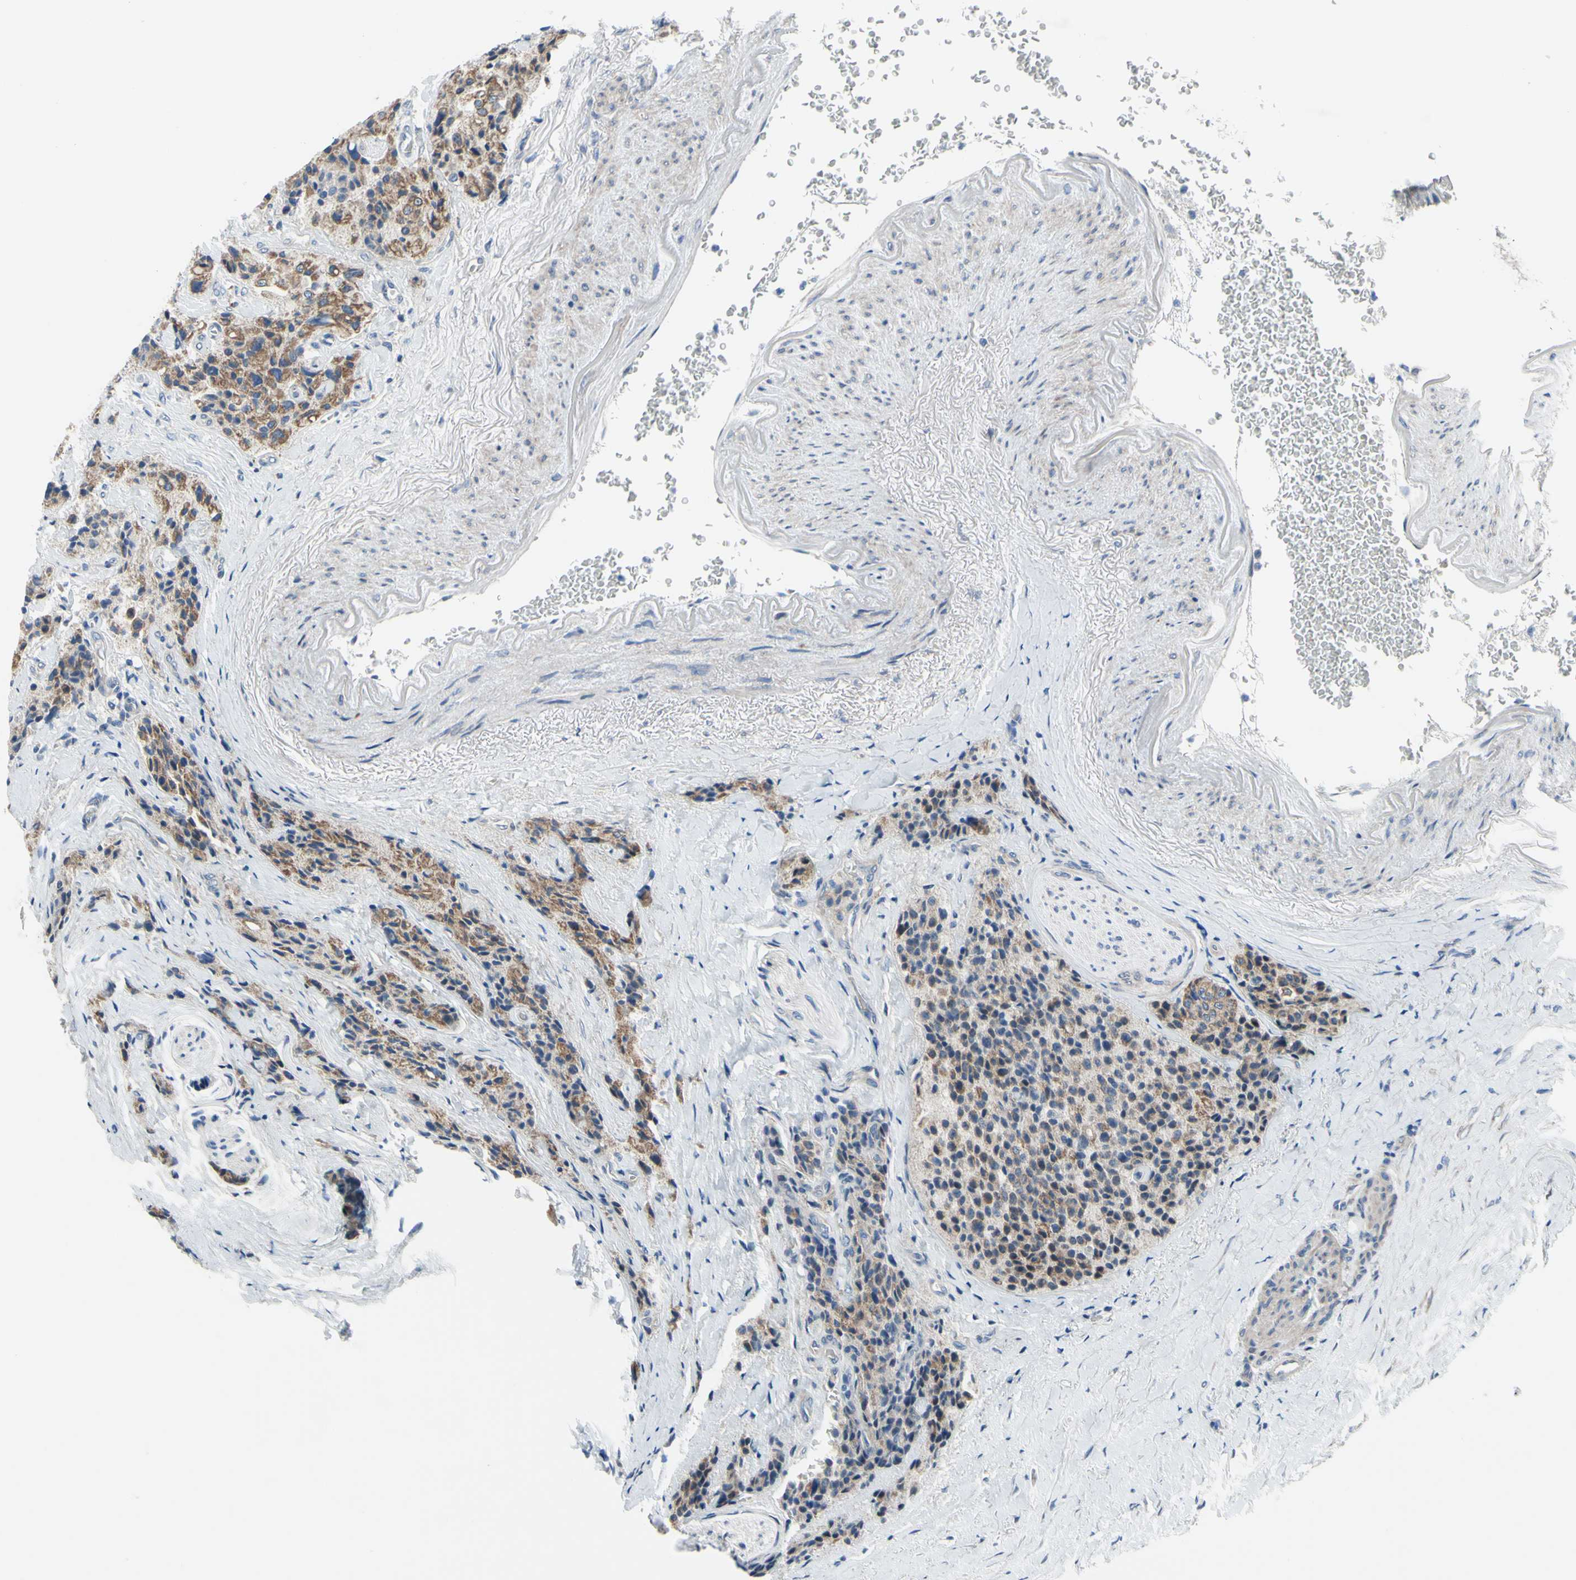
{"staining": {"intensity": "moderate", "quantity": ">75%", "location": "cytoplasmic/membranous"}, "tissue": "carcinoid", "cell_type": "Tumor cells", "image_type": "cancer", "snomed": [{"axis": "morphology", "description": "Carcinoid, malignant, NOS"}, {"axis": "topography", "description": "Colon"}], "caption": "This photomicrograph exhibits IHC staining of human carcinoid (malignant), with medium moderate cytoplasmic/membranous positivity in about >75% of tumor cells.", "gene": "GRAMD2B", "patient": {"sex": "female", "age": 61}}